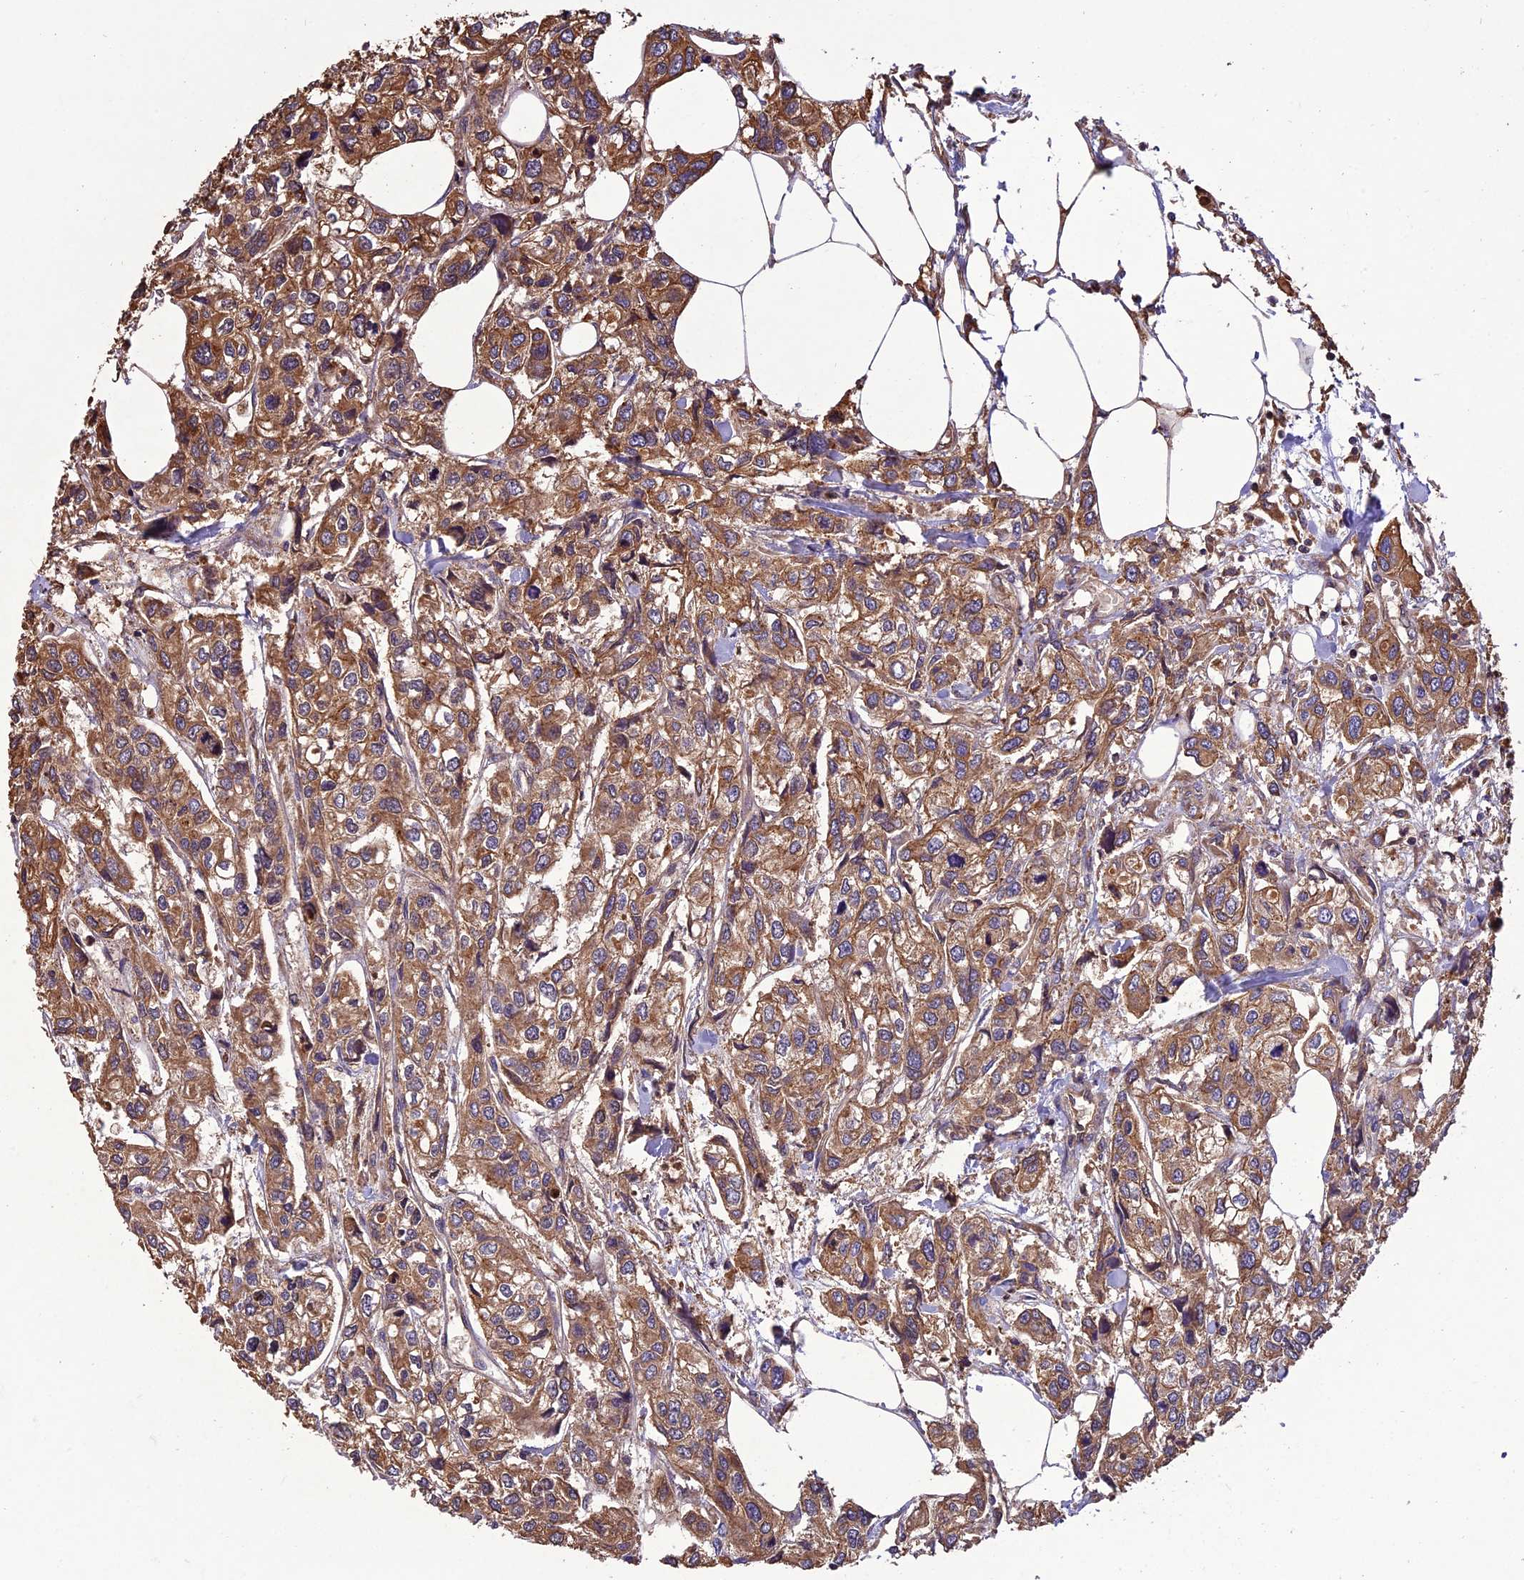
{"staining": {"intensity": "moderate", "quantity": ">75%", "location": "cytoplasmic/membranous"}, "tissue": "urothelial cancer", "cell_type": "Tumor cells", "image_type": "cancer", "snomed": [{"axis": "morphology", "description": "Urothelial carcinoma, High grade"}, {"axis": "topography", "description": "Urinary bladder"}], "caption": "Immunohistochemical staining of human high-grade urothelial carcinoma shows medium levels of moderate cytoplasmic/membranous protein staining in about >75% of tumor cells. (IHC, brightfield microscopy, high magnification).", "gene": "CHMP2A", "patient": {"sex": "male", "age": 67}}